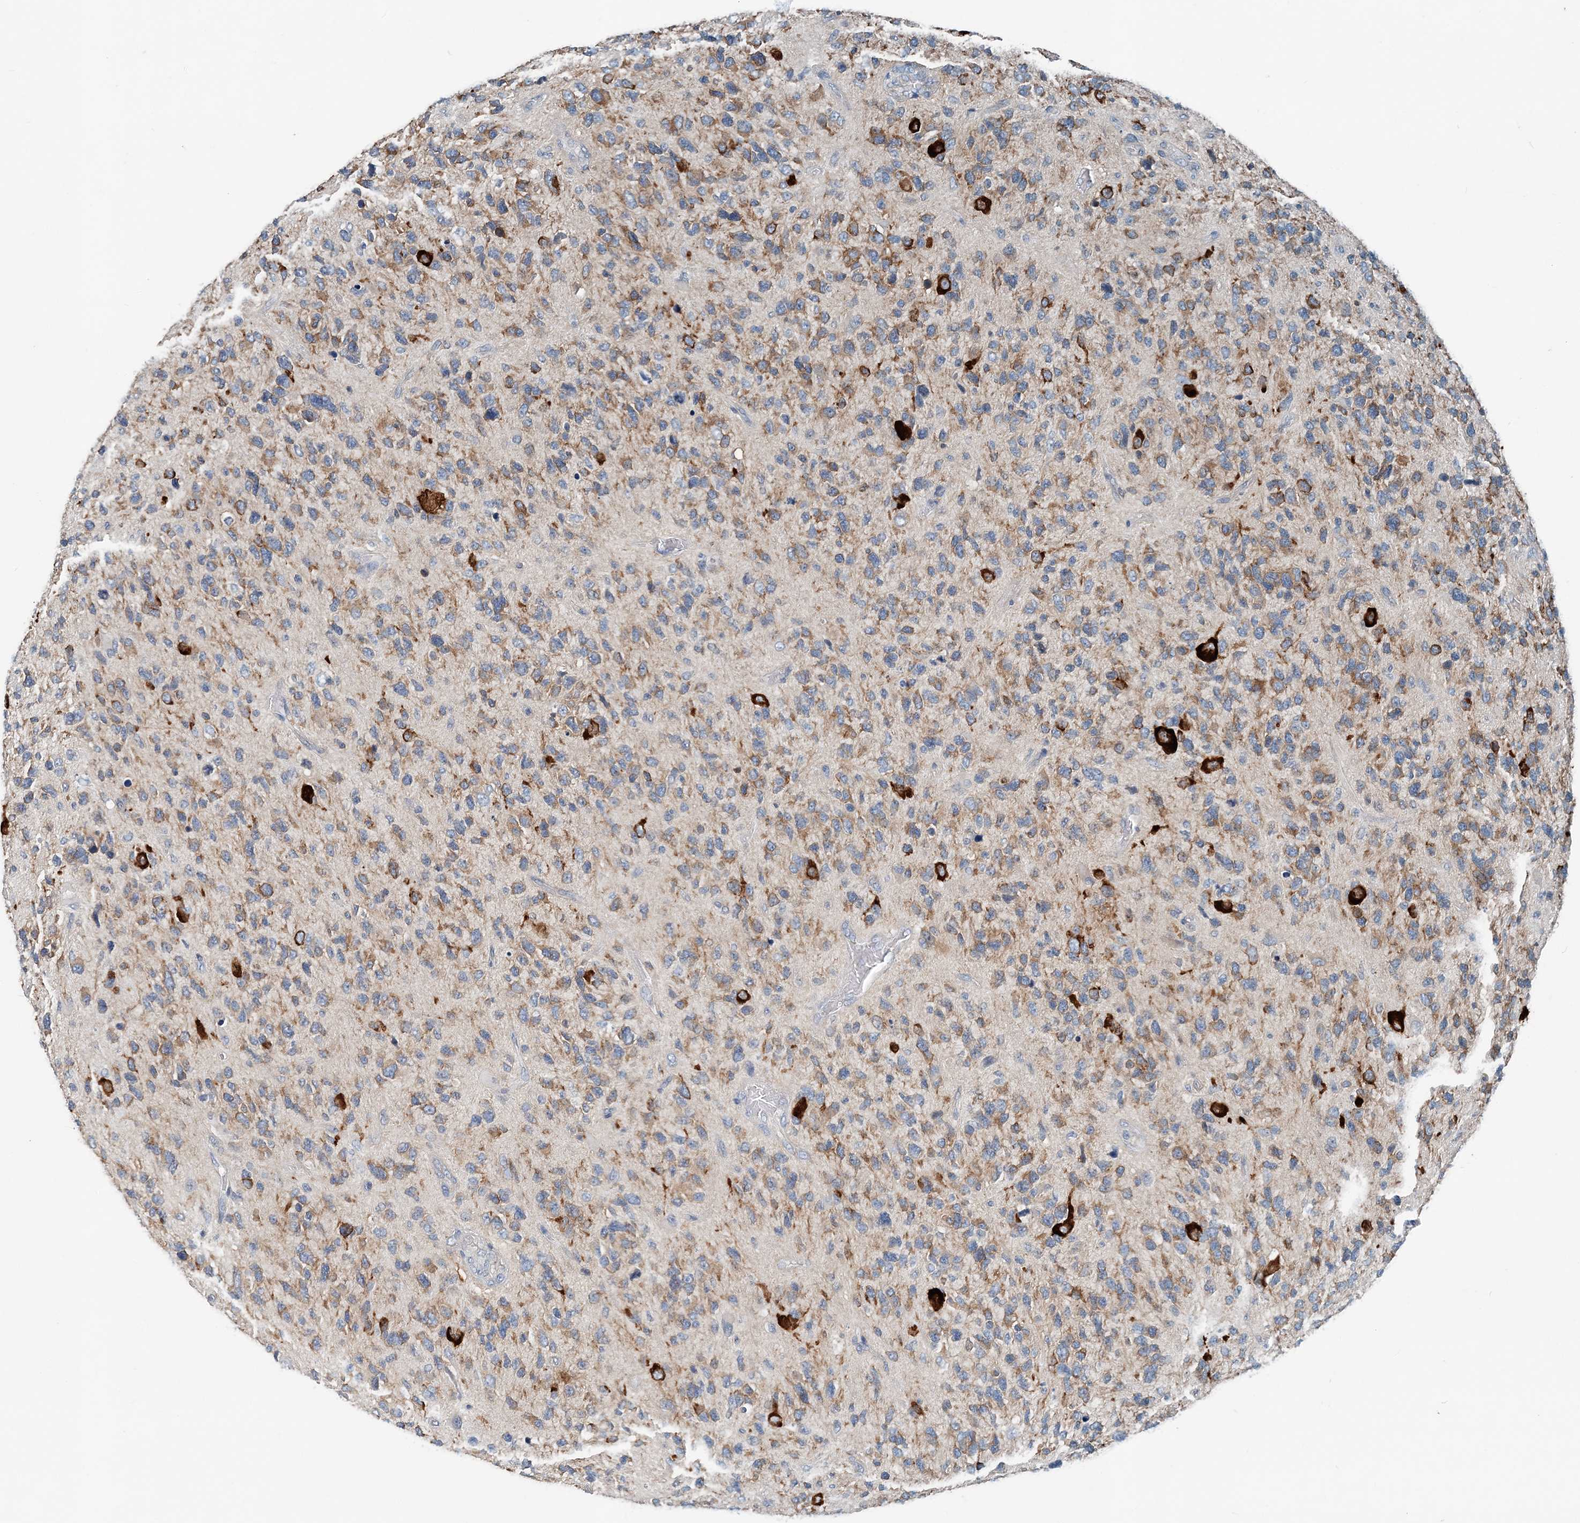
{"staining": {"intensity": "moderate", "quantity": ">75%", "location": "cytoplasmic/membranous"}, "tissue": "glioma", "cell_type": "Tumor cells", "image_type": "cancer", "snomed": [{"axis": "morphology", "description": "Glioma, malignant, High grade"}, {"axis": "topography", "description": "Brain"}], "caption": "Tumor cells show medium levels of moderate cytoplasmic/membranous expression in approximately >75% of cells in human high-grade glioma (malignant).", "gene": "EEF1A2", "patient": {"sex": "female", "age": 58}}